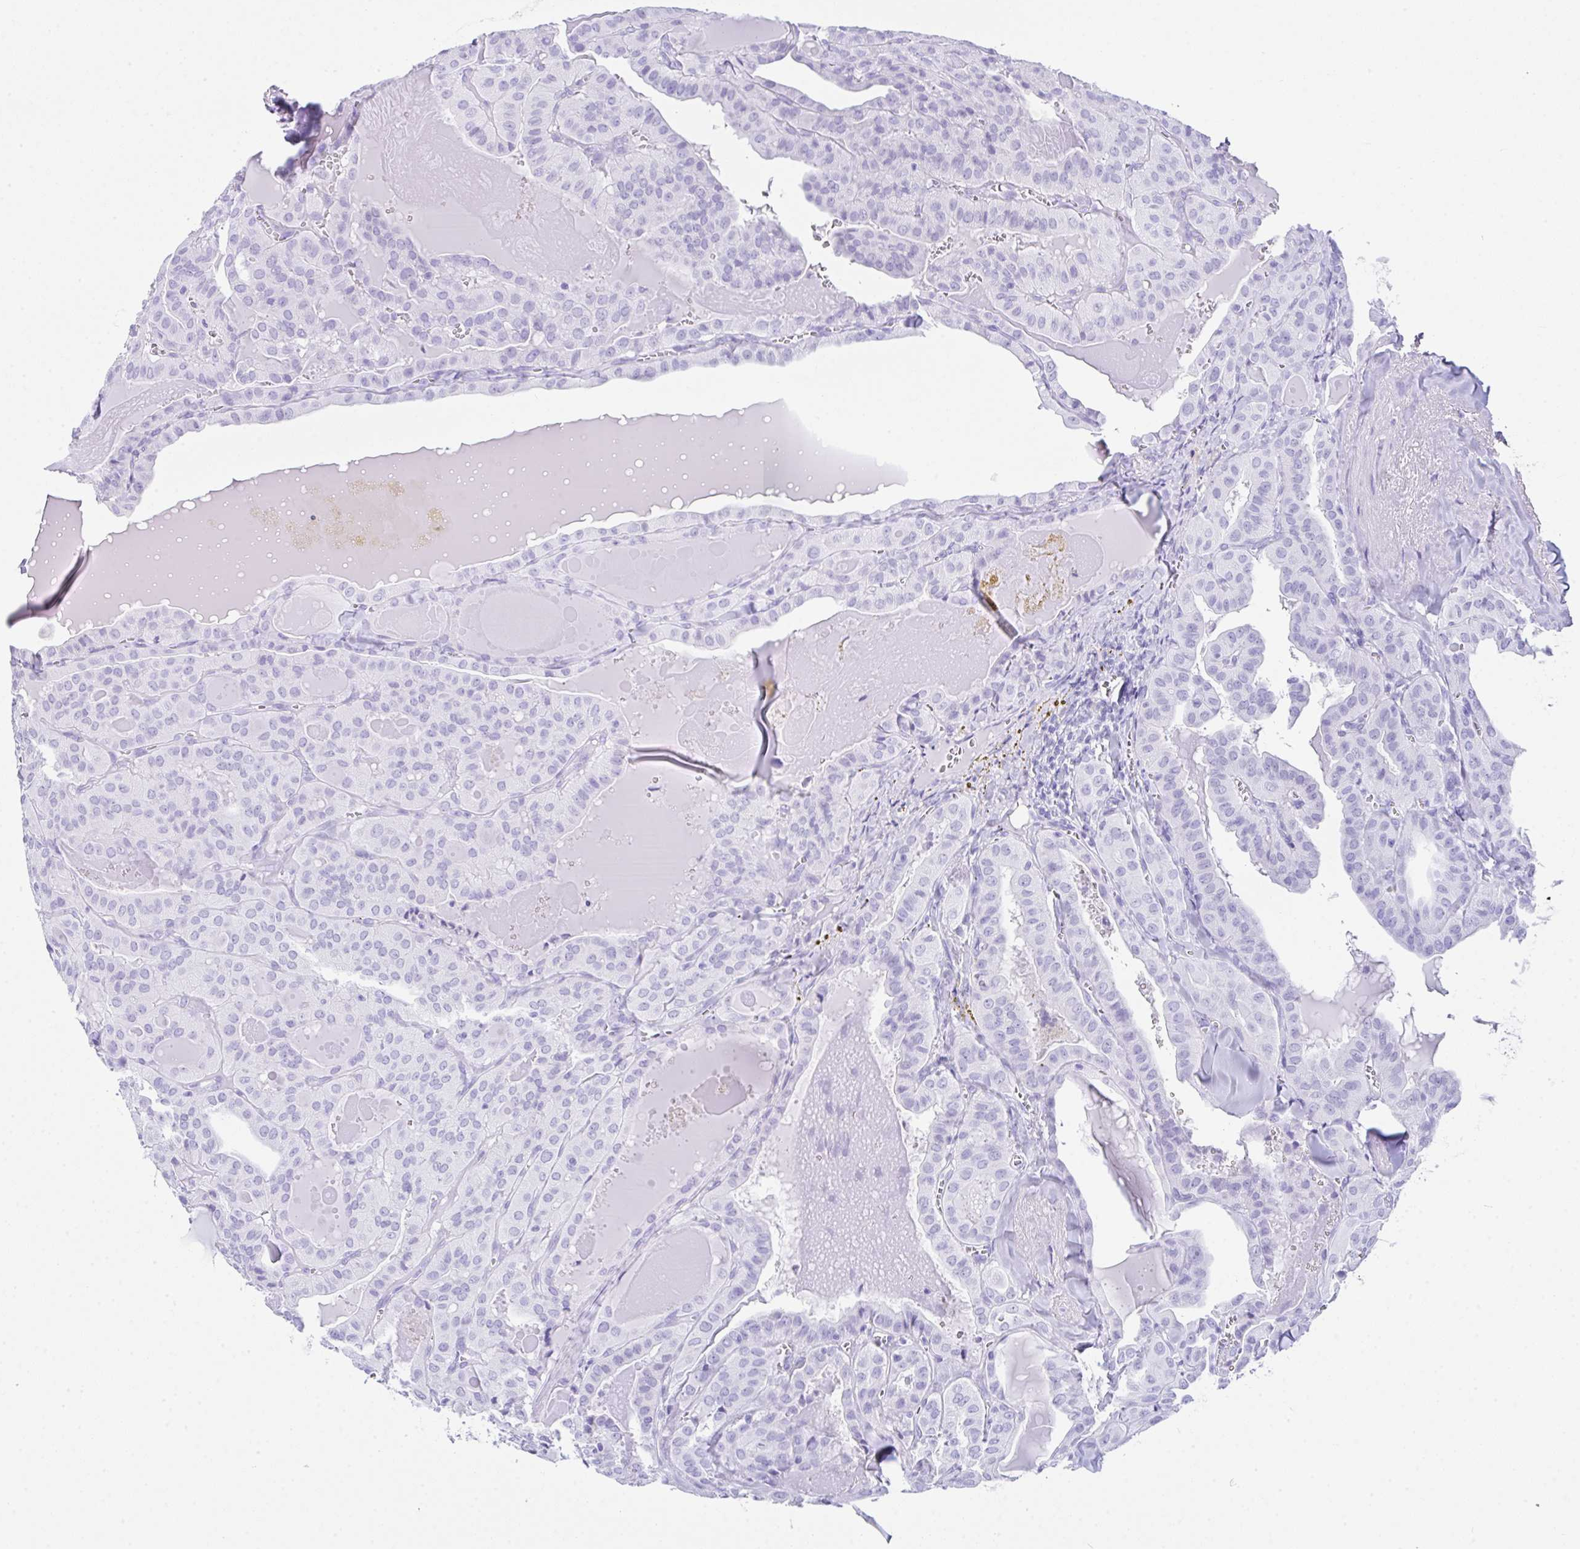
{"staining": {"intensity": "negative", "quantity": "none", "location": "none"}, "tissue": "thyroid cancer", "cell_type": "Tumor cells", "image_type": "cancer", "snomed": [{"axis": "morphology", "description": "Papillary adenocarcinoma, NOS"}, {"axis": "topography", "description": "Thyroid gland"}], "caption": "A photomicrograph of thyroid cancer (papillary adenocarcinoma) stained for a protein shows no brown staining in tumor cells.", "gene": "LGALS4", "patient": {"sex": "male", "age": 52}}